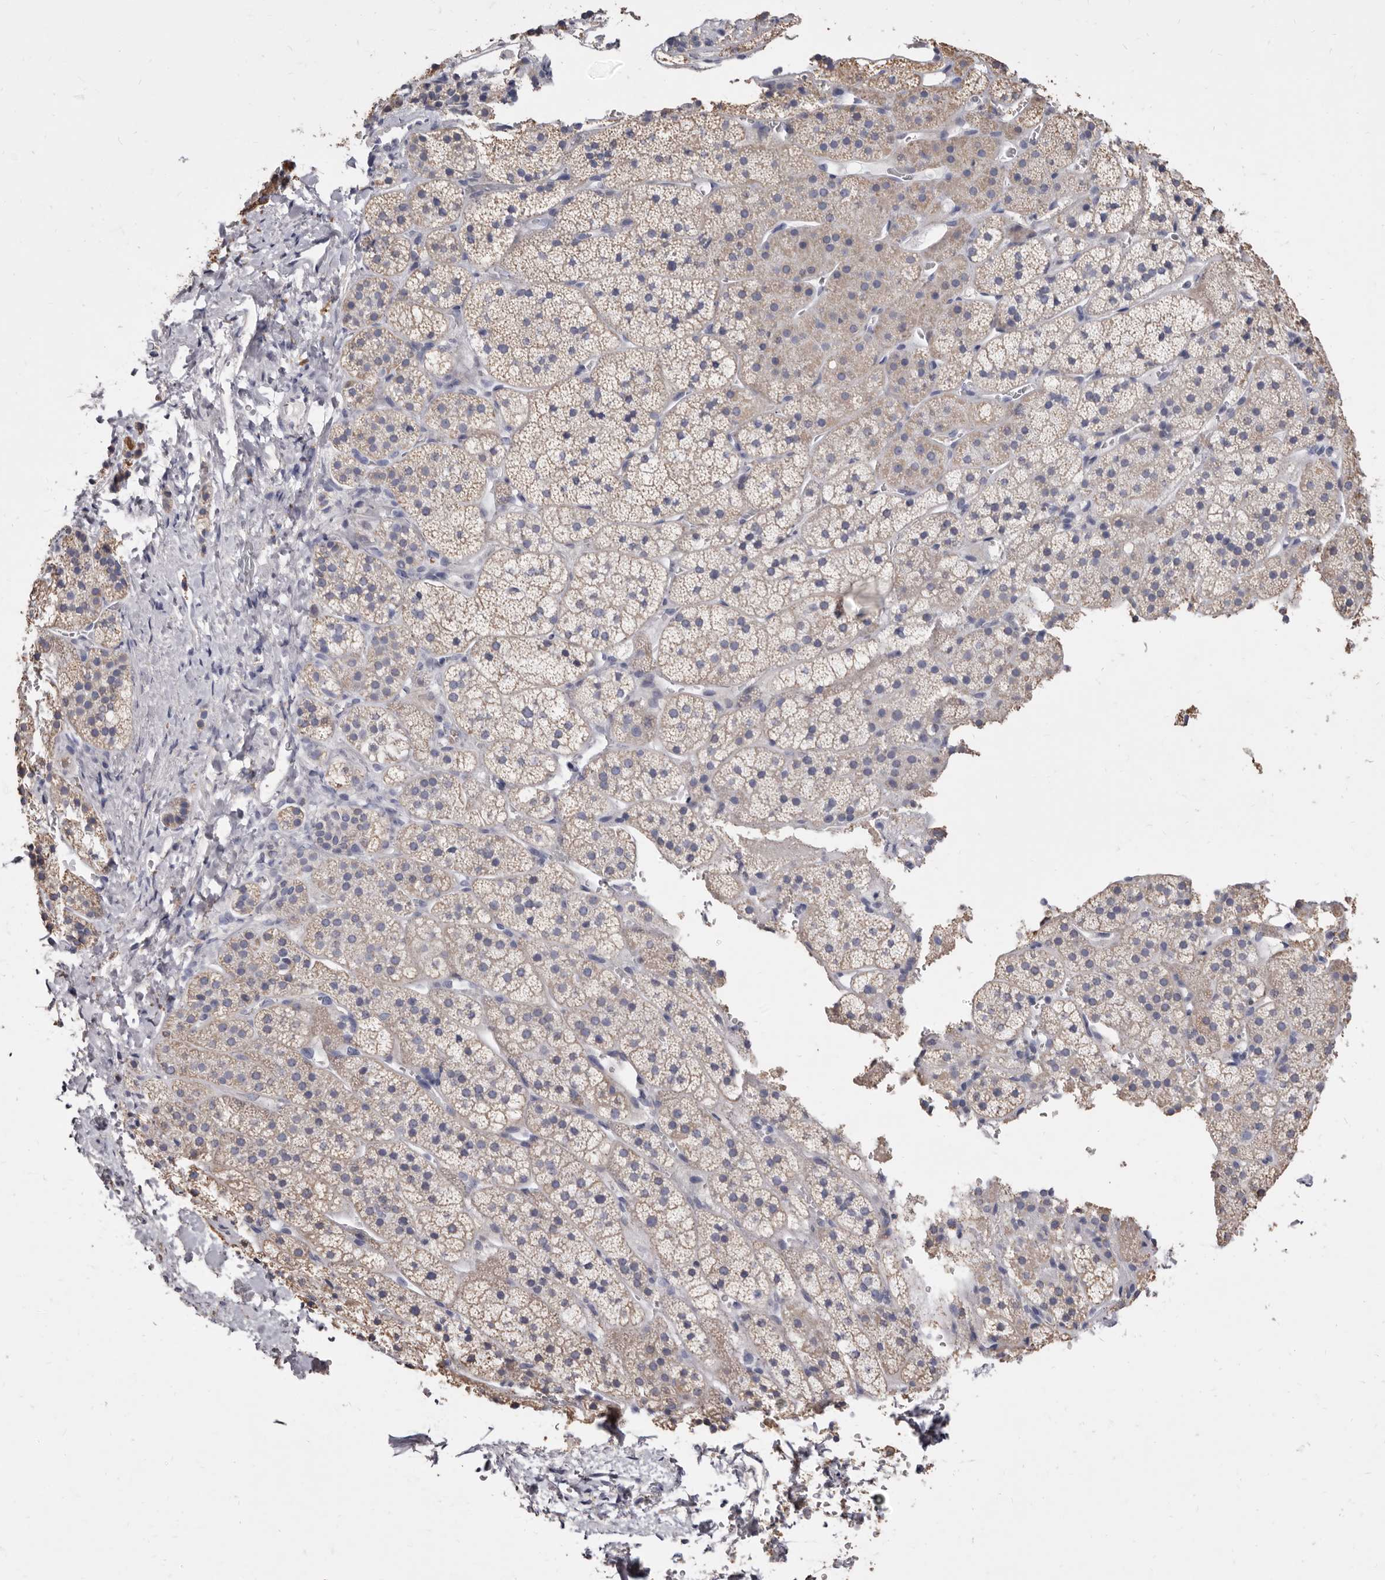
{"staining": {"intensity": "moderate", "quantity": "<25%", "location": "cytoplasmic/membranous"}, "tissue": "adrenal gland", "cell_type": "Glandular cells", "image_type": "normal", "snomed": [{"axis": "morphology", "description": "Normal tissue, NOS"}, {"axis": "topography", "description": "Adrenal gland"}], "caption": "Immunohistochemical staining of normal human adrenal gland shows <25% levels of moderate cytoplasmic/membranous protein staining in about <25% of glandular cells.", "gene": "CYP2E1", "patient": {"sex": "female", "age": 44}}